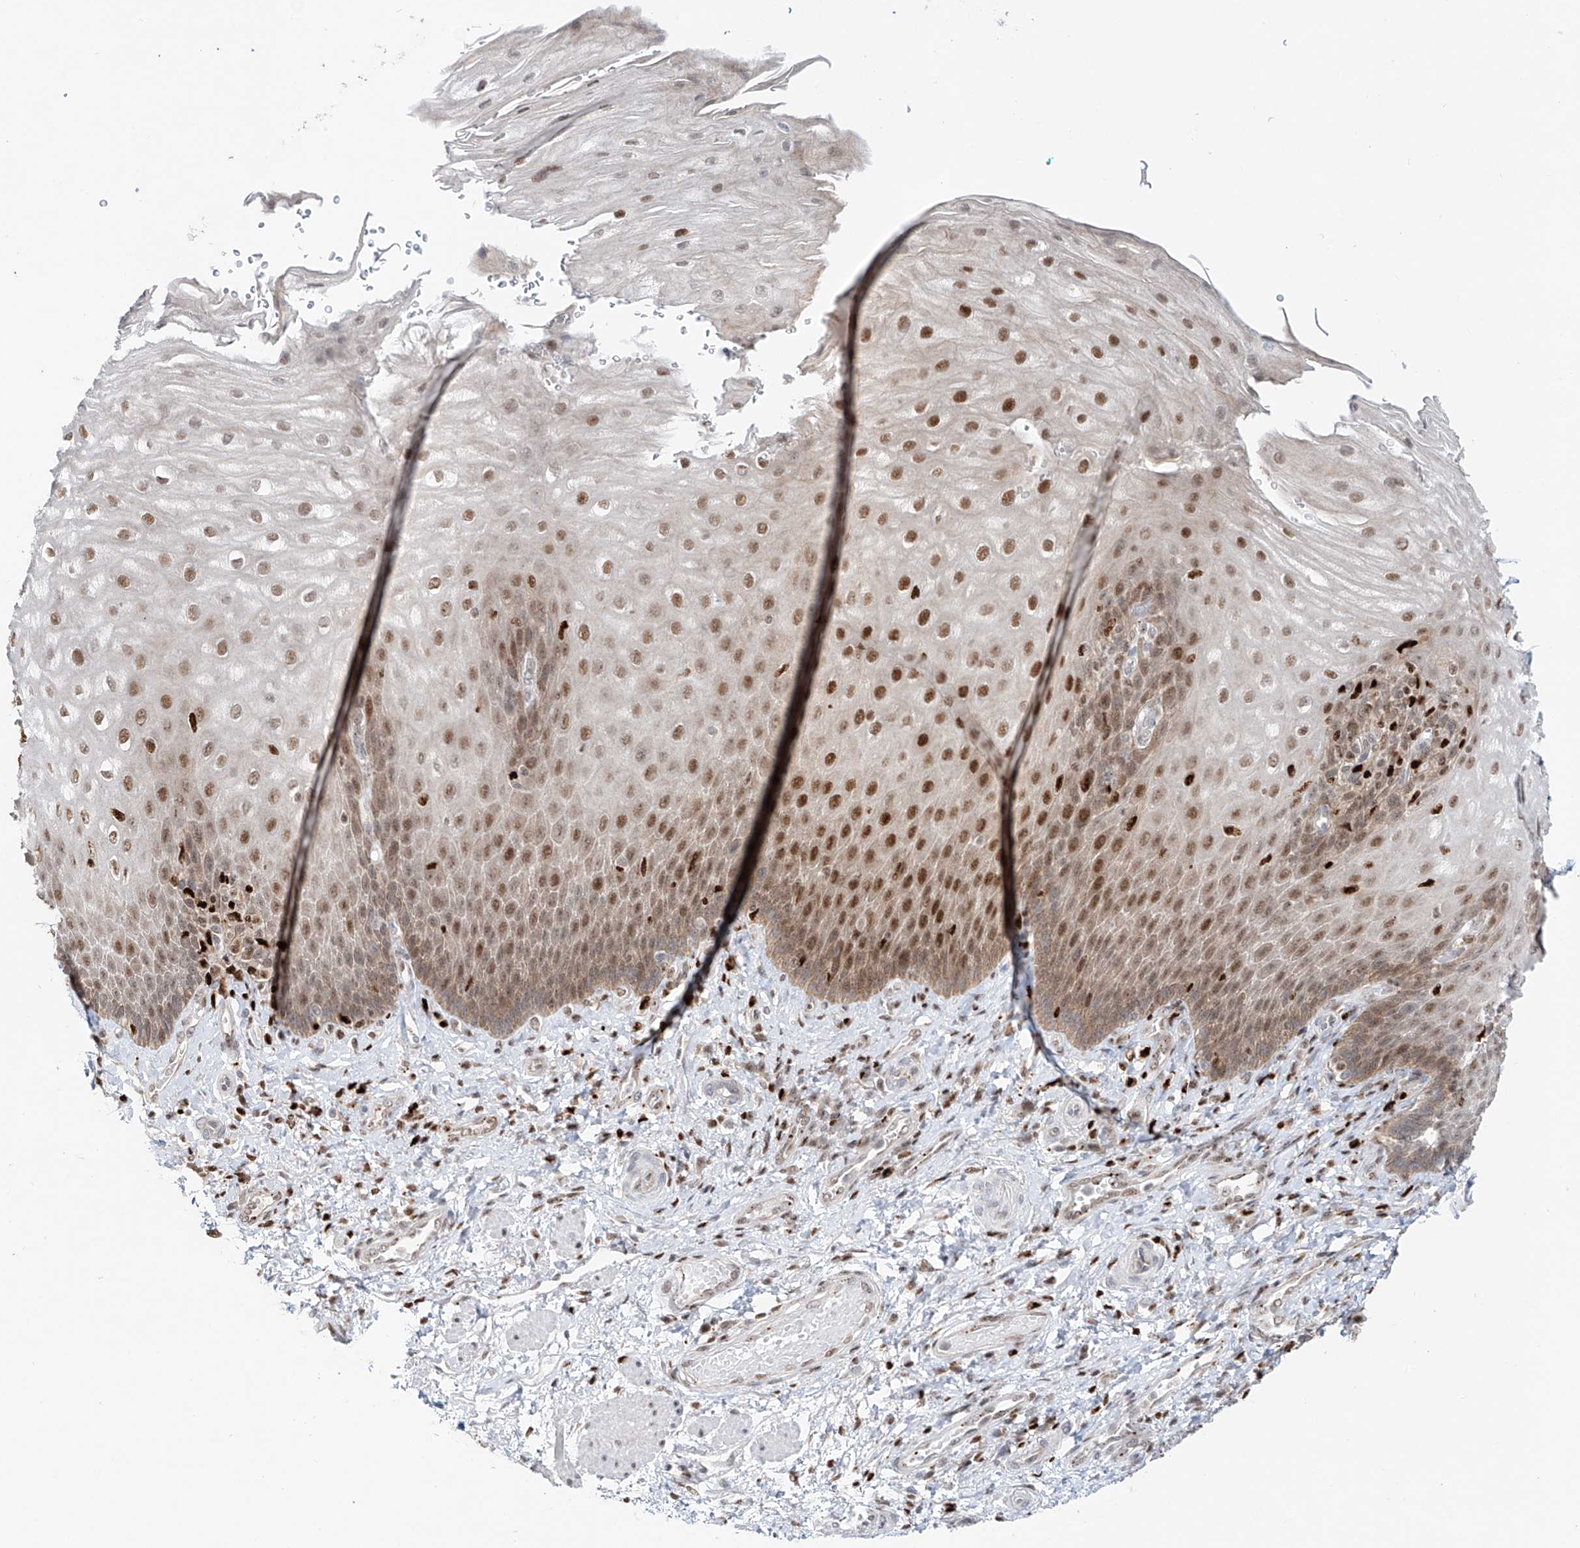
{"staining": {"intensity": "moderate", "quantity": ">75%", "location": "cytoplasmic/membranous,nuclear"}, "tissue": "esophagus", "cell_type": "Squamous epithelial cells", "image_type": "normal", "snomed": [{"axis": "morphology", "description": "Normal tissue, NOS"}, {"axis": "topography", "description": "Esophagus"}], "caption": "Protein positivity by IHC demonstrates moderate cytoplasmic/membranous,nuclear staining in about >75% of squamous epithelial cells in unremarkable esophagus.", "gene": "DZIP1L", "patient": {"sex": "male", "age": 54}}